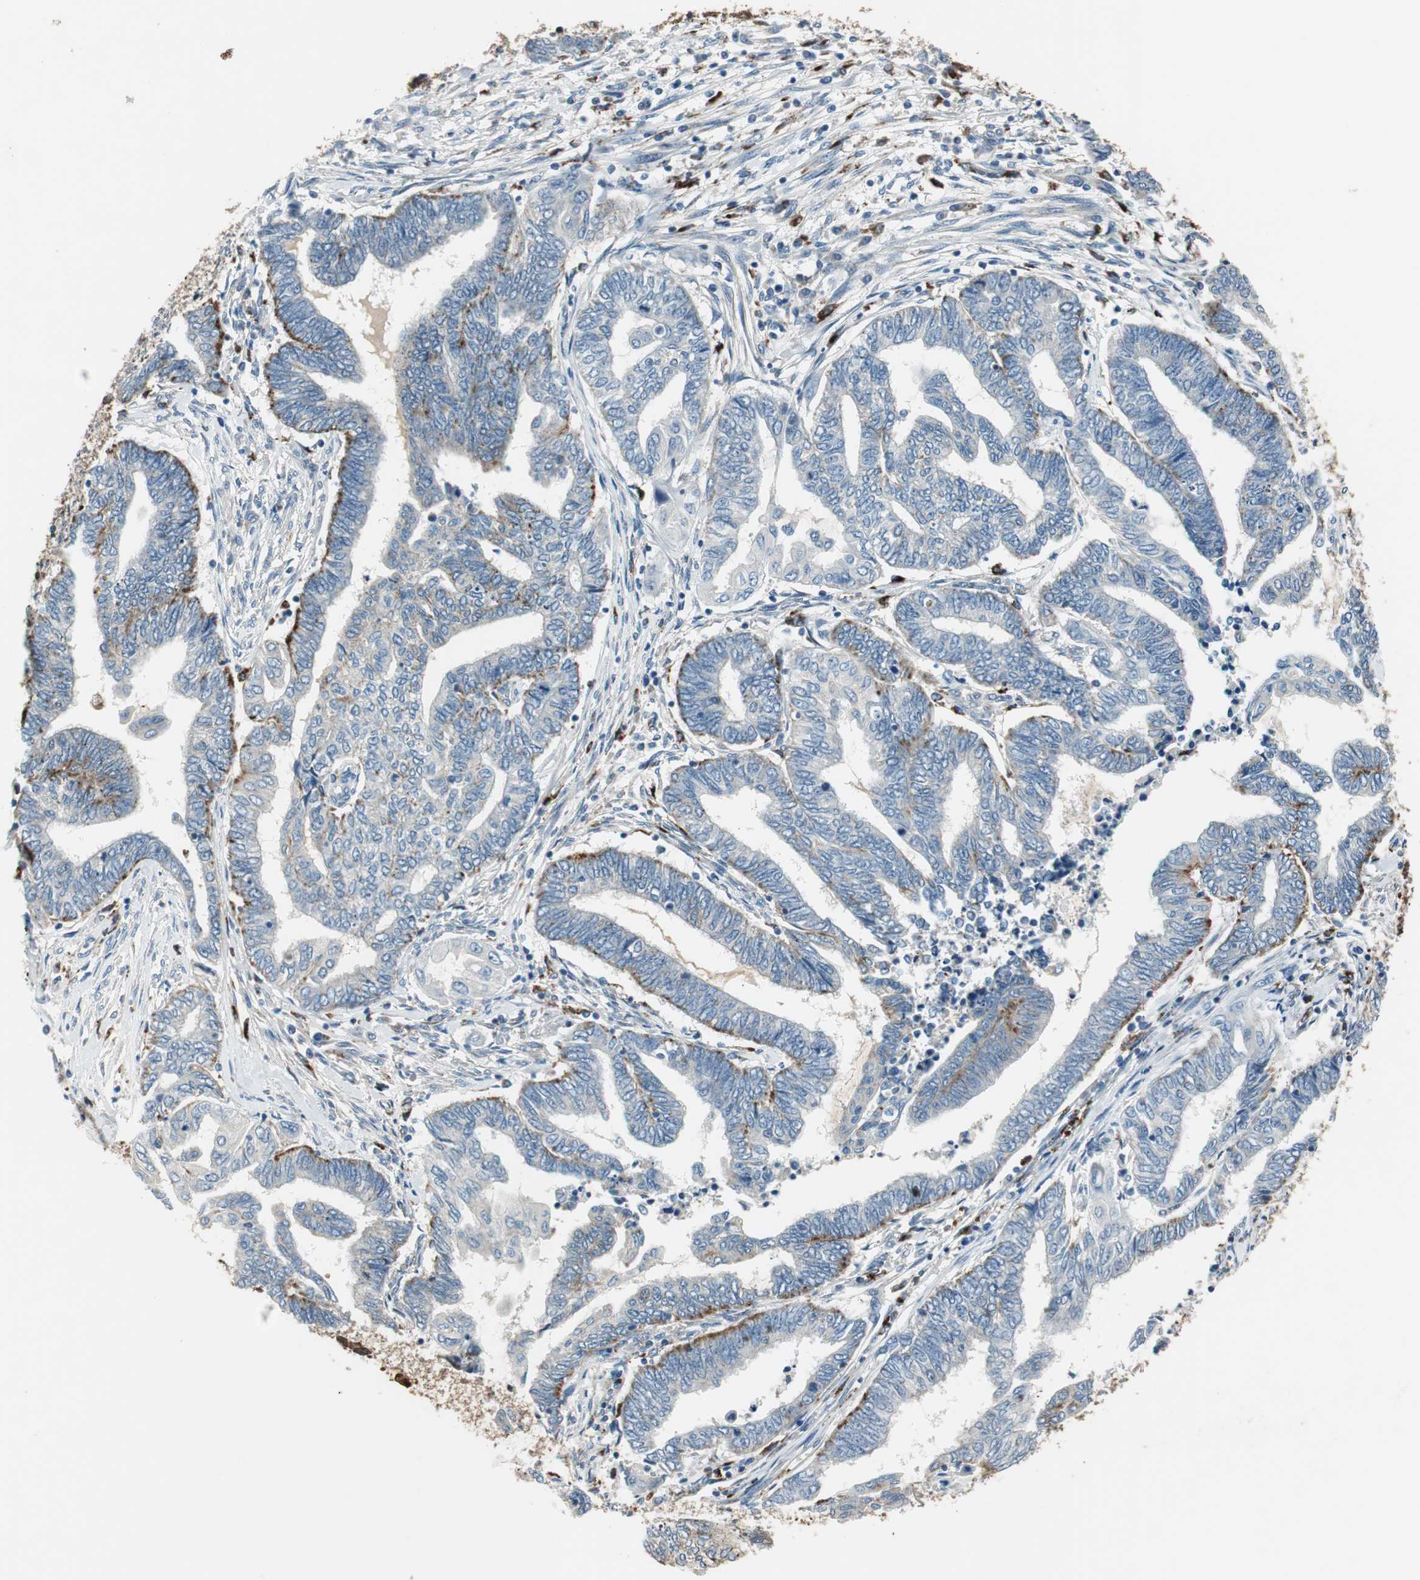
{"staining": {"intensity": "moderate", "quantity": "<25%", "location": "cytoplasmic/membranous"}, "tissue": "endometrial cancer", "cell_type": "Tumor cells", "image_type": "cancer", "snomed": [{"axis": "morphology", "description": "Adenocarcinoma, NOS"}, {"axis": "topography", "description": "Uterus"}, {"axis": "topography", "description": "Endometrium"}], "caption": "Protein expression analysis of endometrial cancer (adenocarcinoma) shows moderate cytoplasmic/membranous staining in about <25% of tumor cells. Using DAB (3,3'-diaminobenzidine) (brown) and hematoxylin (blue) stains, captured at high magnification using brightfield microscopy.", "gene": "NCK1", "patient": {"sex": "female", "age": 70}}